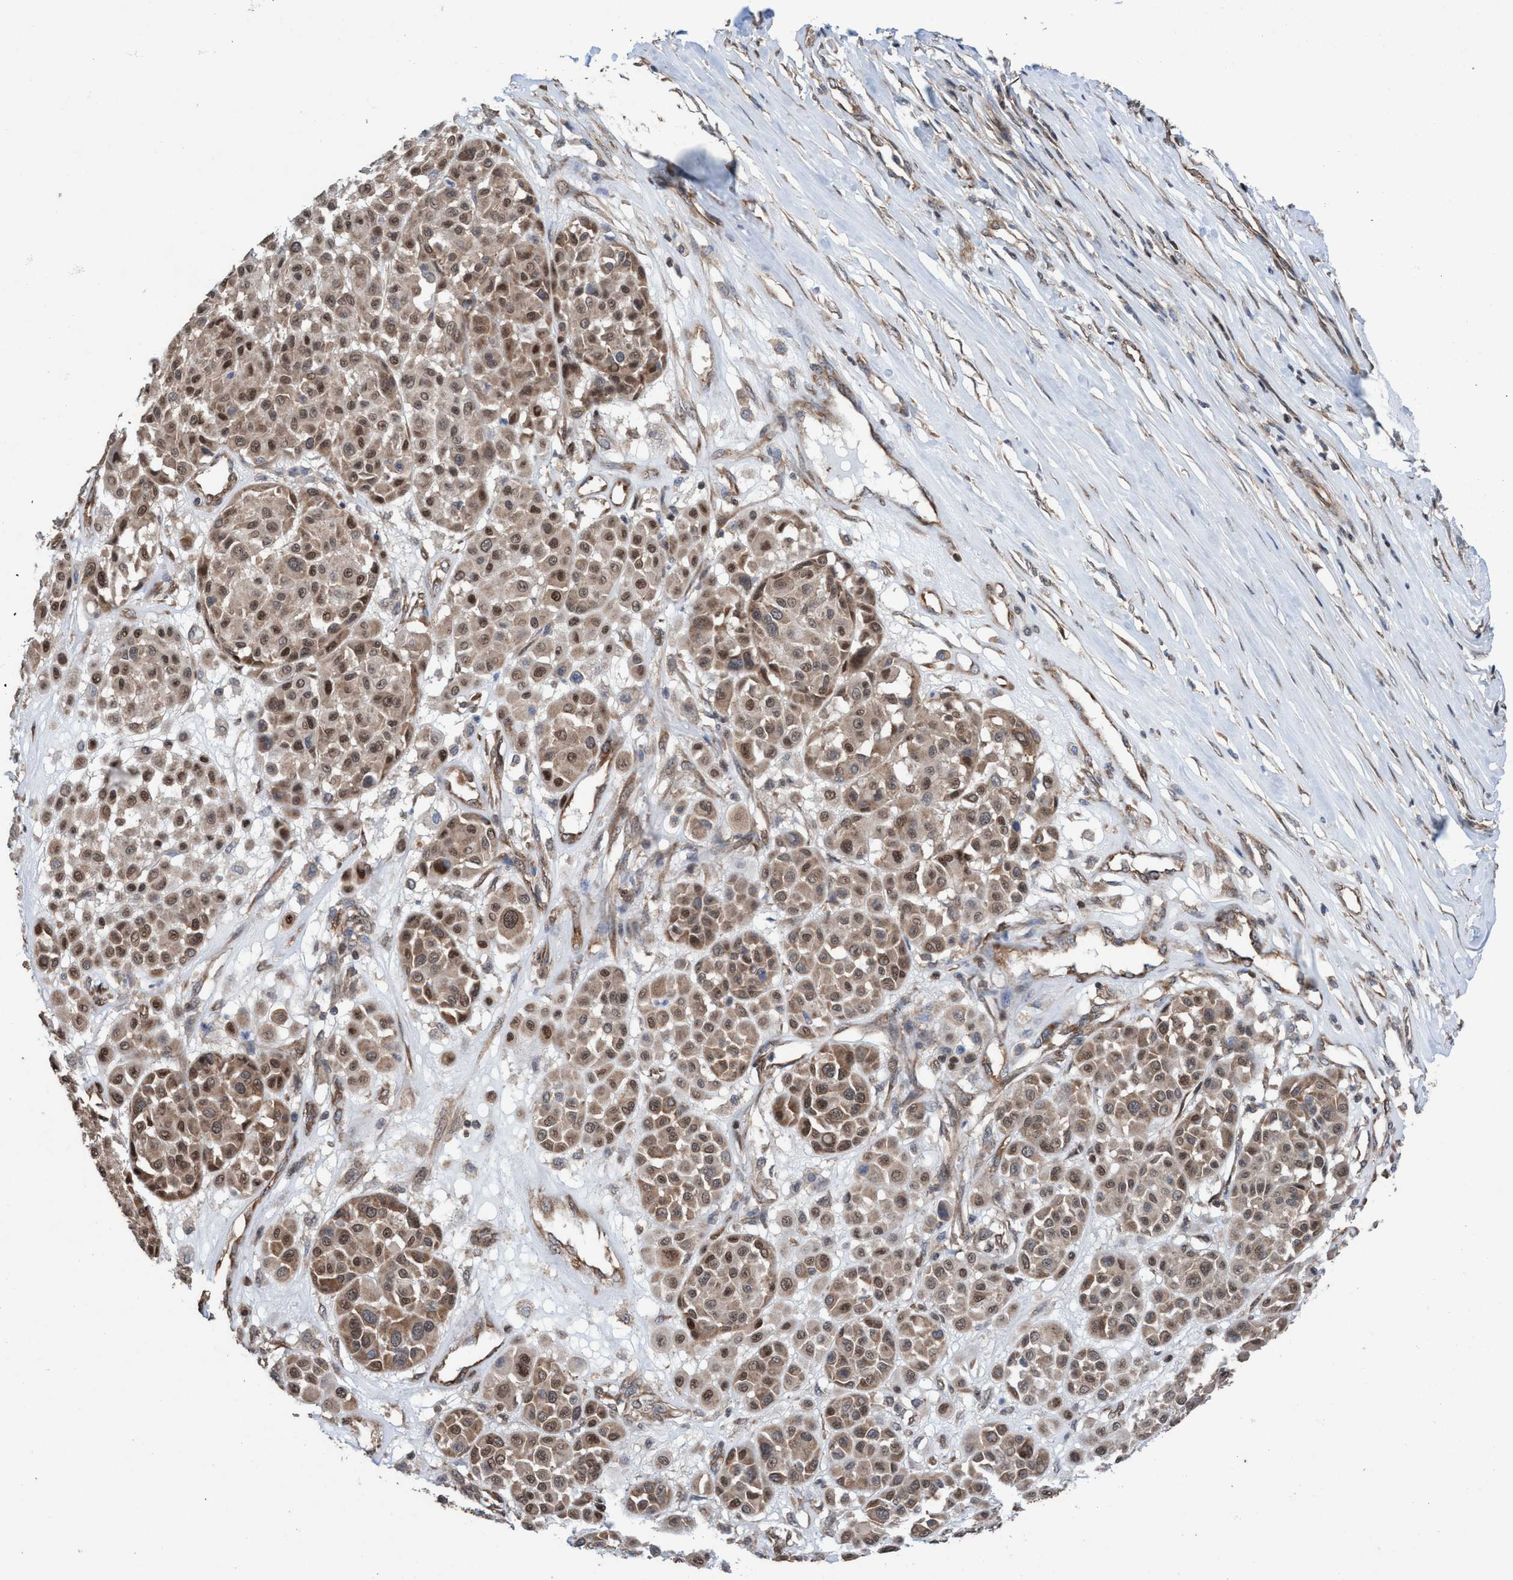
{"staining": {"intensity": "moderate", "quantity": ">75%", "location": "cytoplasmic/membranous,nuclear"}, "tissue": "melanoma", "cell_type": "Tumor cells", "image_type": "cancer", "snomed": [{"axis": "morphology", "description": "Malignant melanoma, Metastatic site"}, {"axis": "topography", "description": "Soft tissue"}], "caption": "Immunohistochemistry (IHC) photomicrograph of neoplastic tissue: human malignant melanoma (metastatic site) stained using immunohistochemistry (IHC) displays medium levels of moderate protein expression localized specifically in the cytoplasmic/membranous and nuclear of tumor cells, appearing as a cytoplasmic/membranous and nuclear brown color.", "gene": "METAP2", "patient": {"sex": "male", "age": 41}}